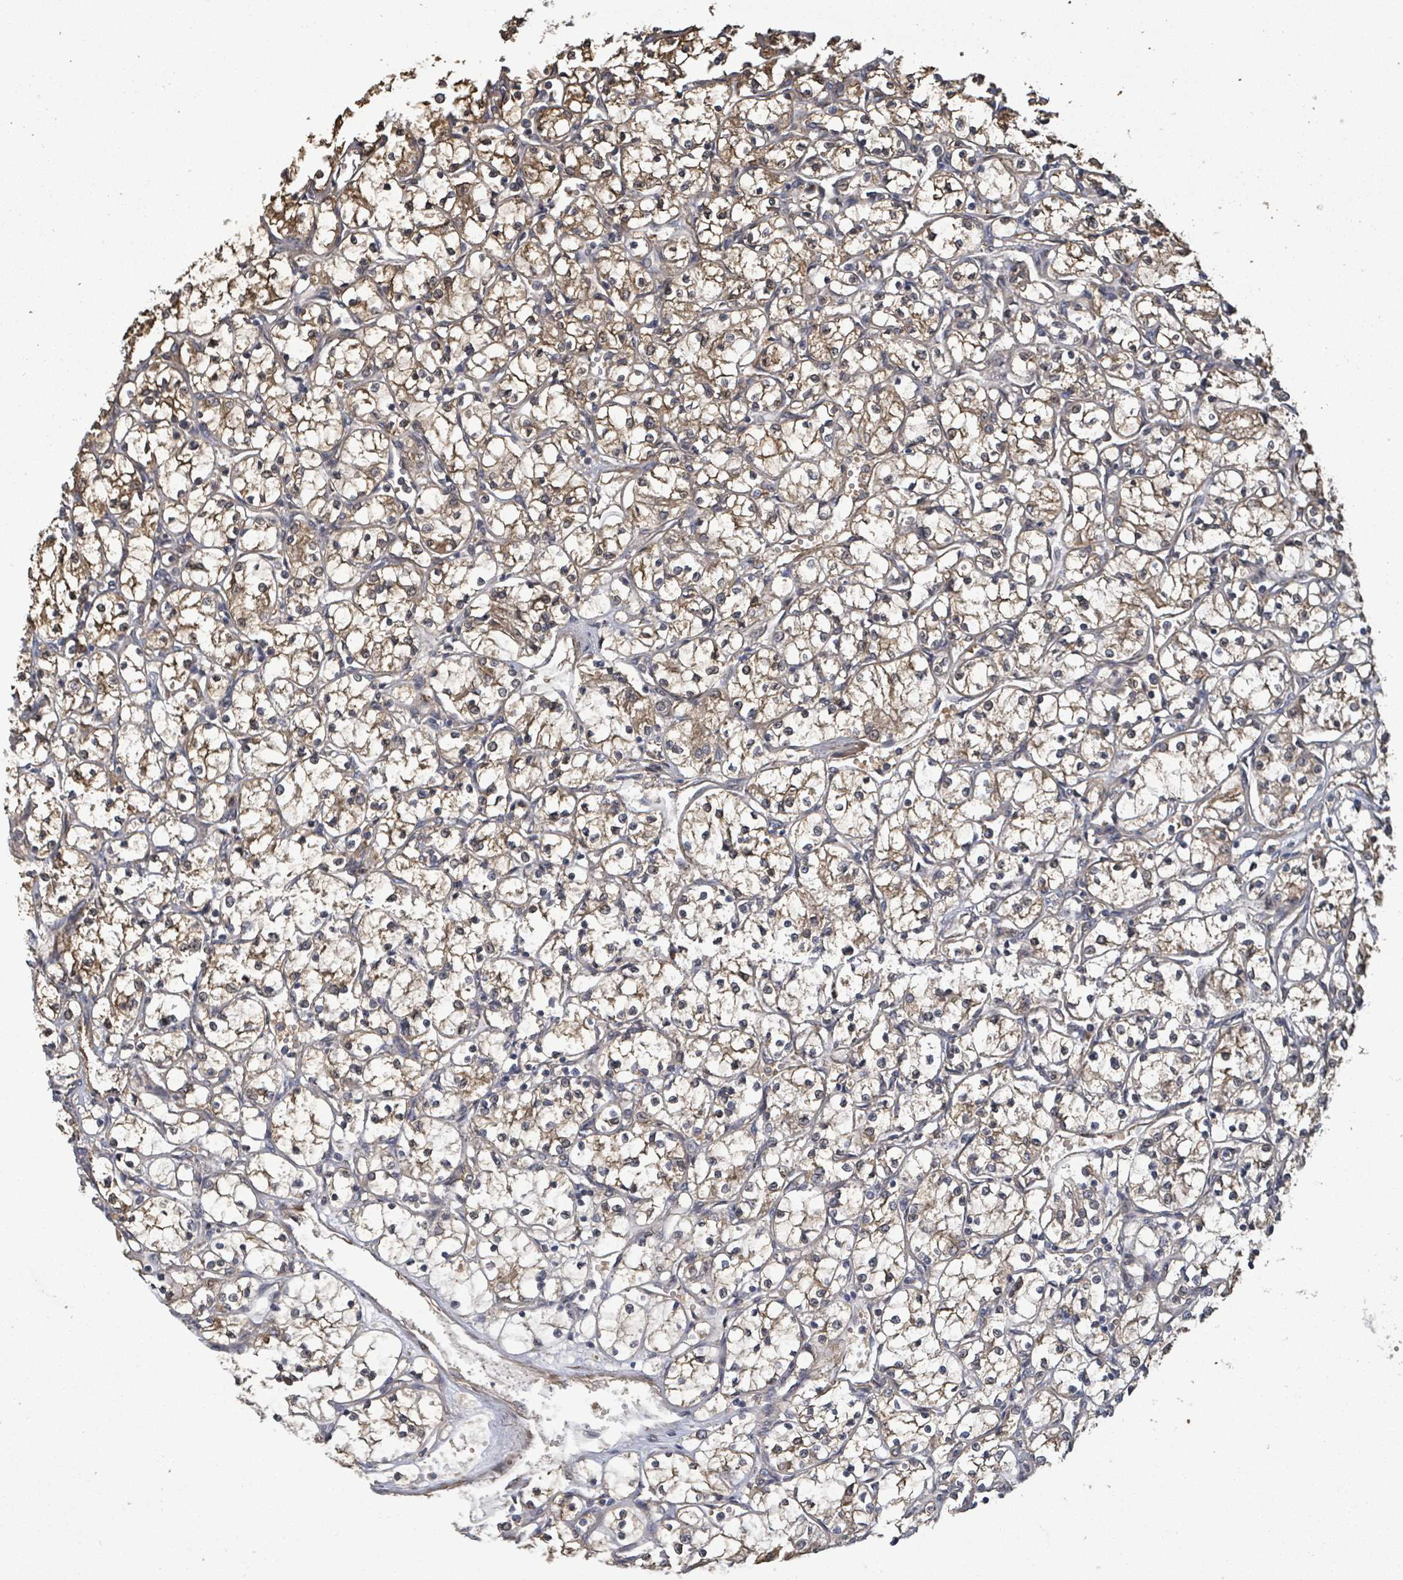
{"staining": {"intensity": "weak", "quantity": "<25%", "location": "cytoplasmic/membranous"}, "tissue": "renal cancer", "cell_type": "Tumor cells", "image_type": "cancer", "snomed": [{"axis": "morphology", "description": "Adenocarcinoma, NOS"}, {"axis": "topography", "description": "Kidney"}], "caption": "Micrograph shows no protein positivity in tumor cells of renal adenocarcinoma tissue.", "gene": "MAP3K6", "patient": {"sex": "female", "age": 69}}